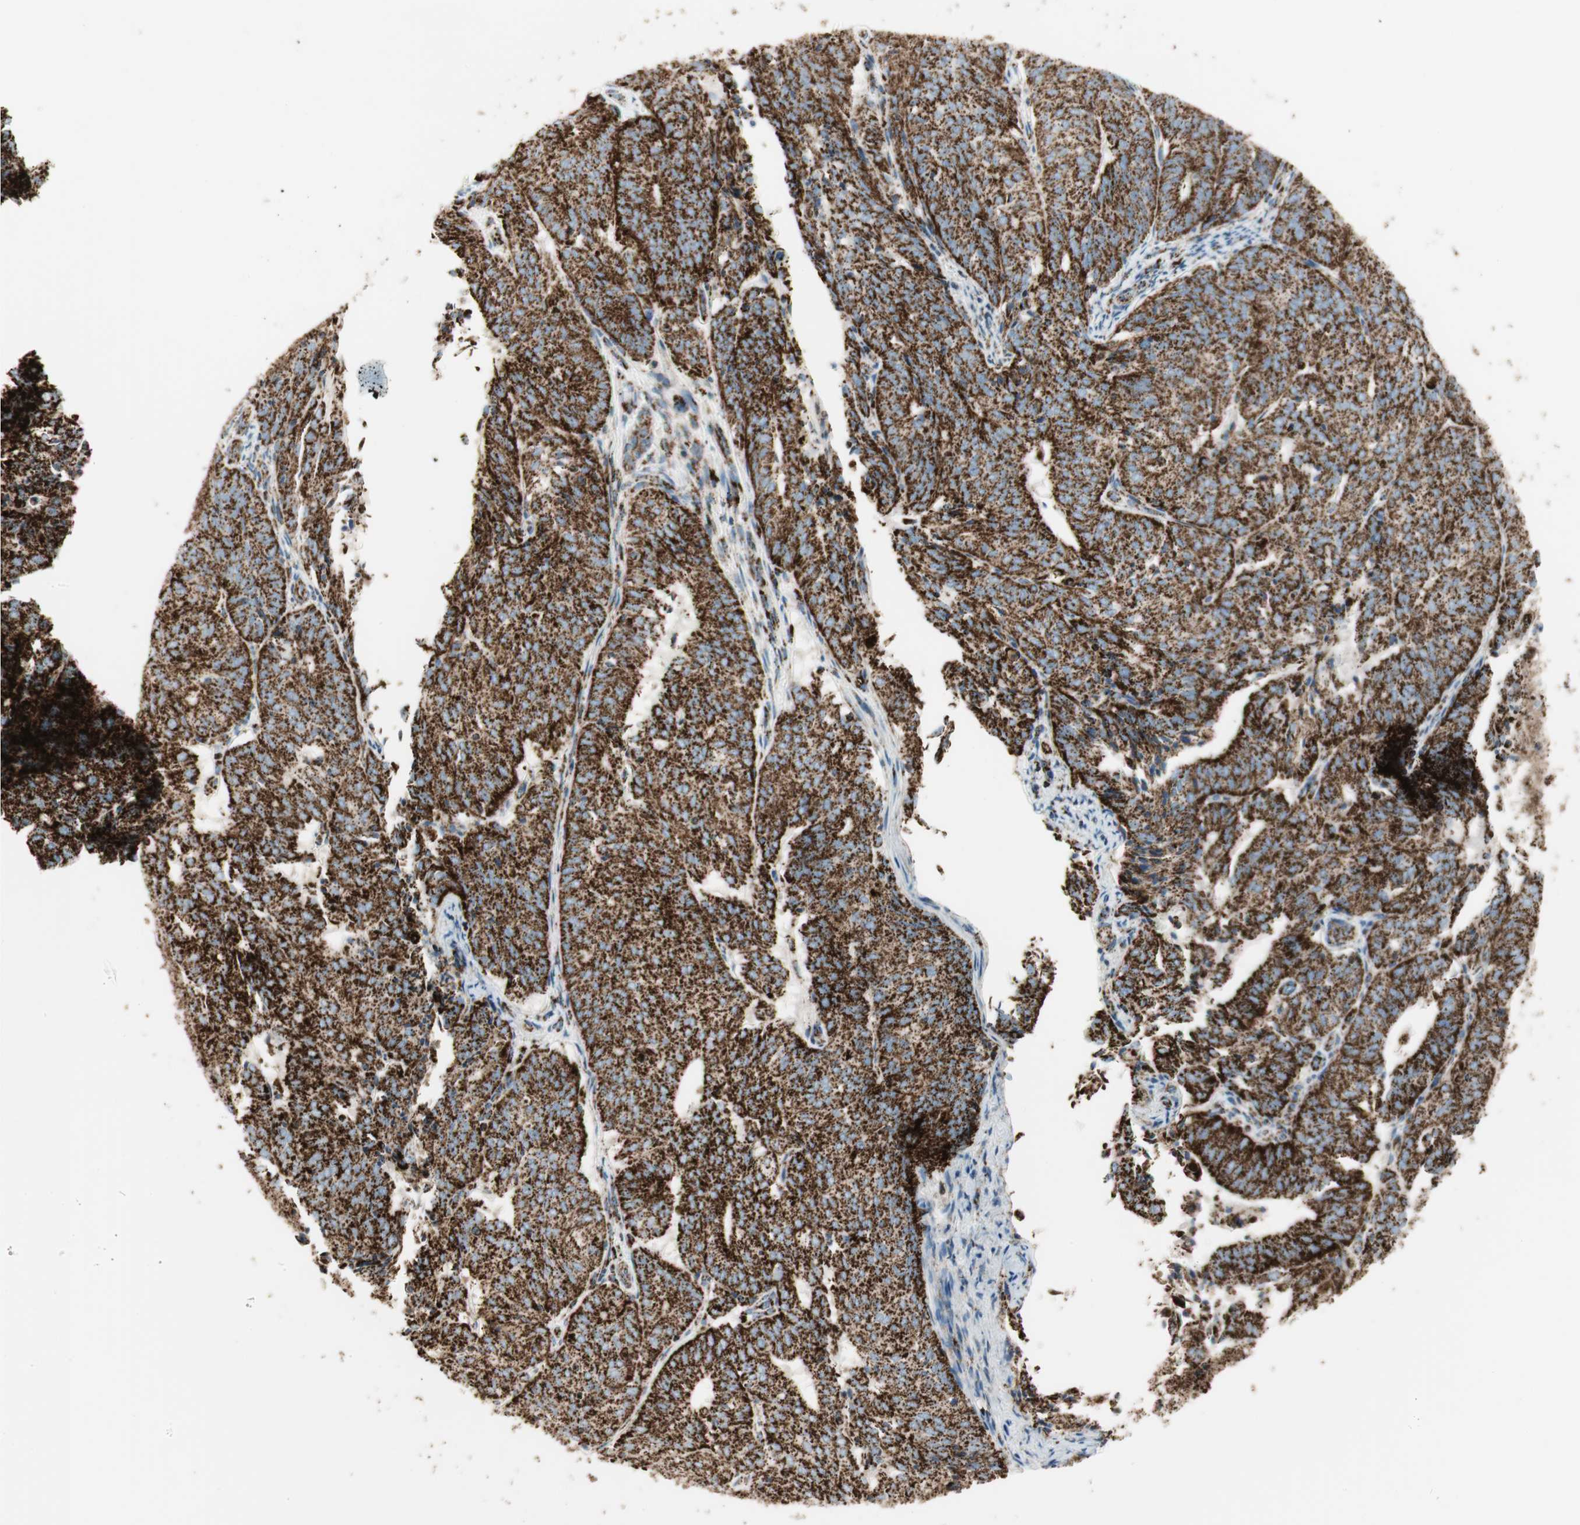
{"staining": {"intensity": "strong", "quantity": ">75%", "location": "cytoplasmic/membranous"}, "tissue": "endometrial cancer", "cell_type": "Tumor cells", "image_type": "cancer", "snomed": [{"axis": "morphology", "description": "Adenocarcinoma, NOS"}, {"axis": "topography", "description": "Uterus"}], "caption": "Immunohistochemical staining of human endometrial cancer demonstrates strong cytoplasmic/membranous protein expression in about >75% of tumor cells.", "gene": "ME2", "patient": {"sex": "female", "age": 60}}